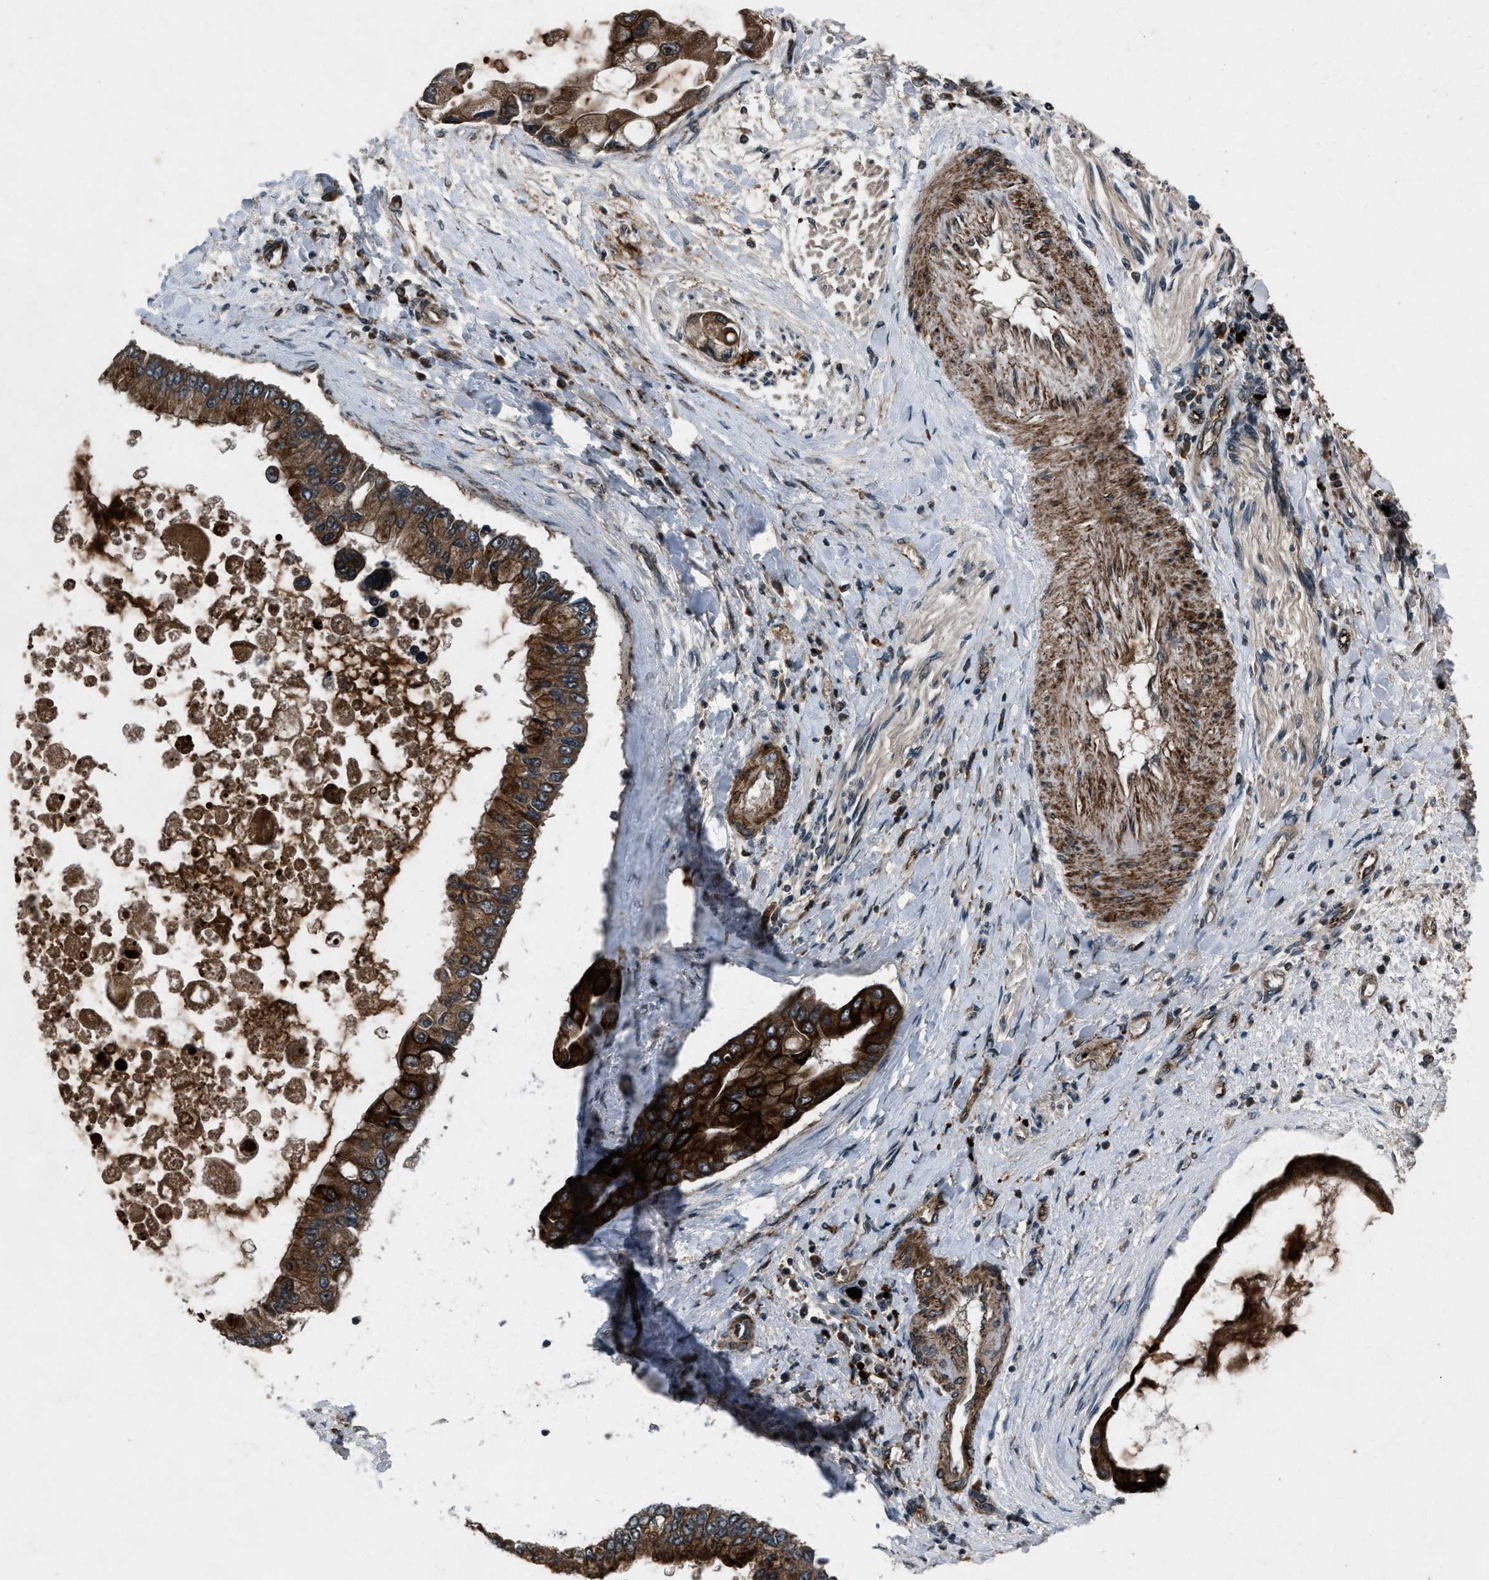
{"staining": {"intensity": "strong", "quantity": ">75%", "location": "cytoplasmic/membranous"}, "tissue": "liver cancer", "cell_type": "Tumor cells", "image_type": "cancer", "snomed": [{"axis": "morphology", "description": "Cholangiocarcinoma"}, {"axis": "topography", "description": "Liver"}], "caption": "Cholangiocarcinoma (liver) stained with a brown dye exhibits strong cytoplasmic/membranous positive positivity in about >75% of tumor cells.", "gene": "IRAK4", "patient": {"sex": "male", "age": 50}}